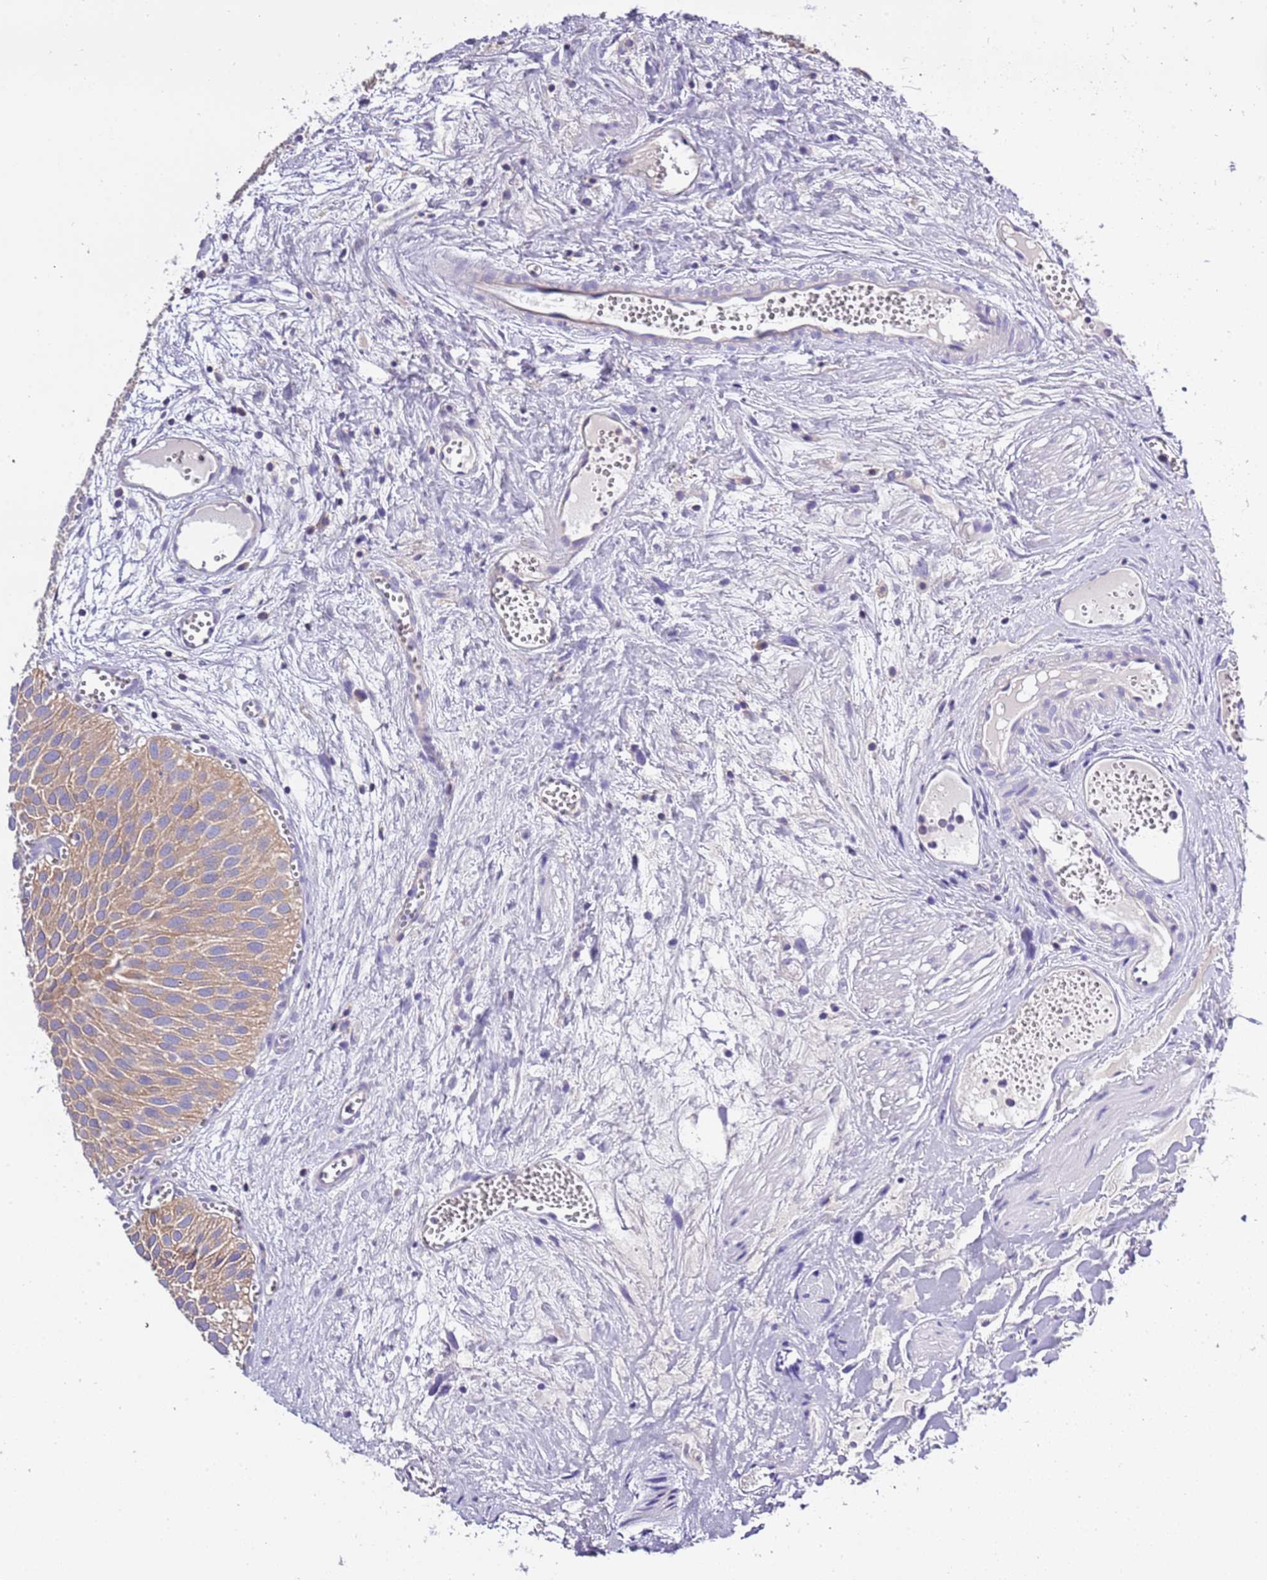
{"staining": {"intensity": "moderate", "quantity": ">75%", "location": "cytoplasmic/membranous"}, "tissue": "urothelial cancer", "cell_type": "Tumor cells", "image_type": "cancer", "snomed": [{"axis": "morphology", "description": "Urothelial carcinoma, Low grade"}, {"axis": "topography", "description": "Urinary bladder"}], "caption": "Urothelial carcinoma (low-grade) was stained to show a protein in brown. There is medium levels of moderate cytoplasmic/membranous expression in about >75% of tumor cells.", "gene": "STIP1", "patient": {"sex": "male", "age": 88}}